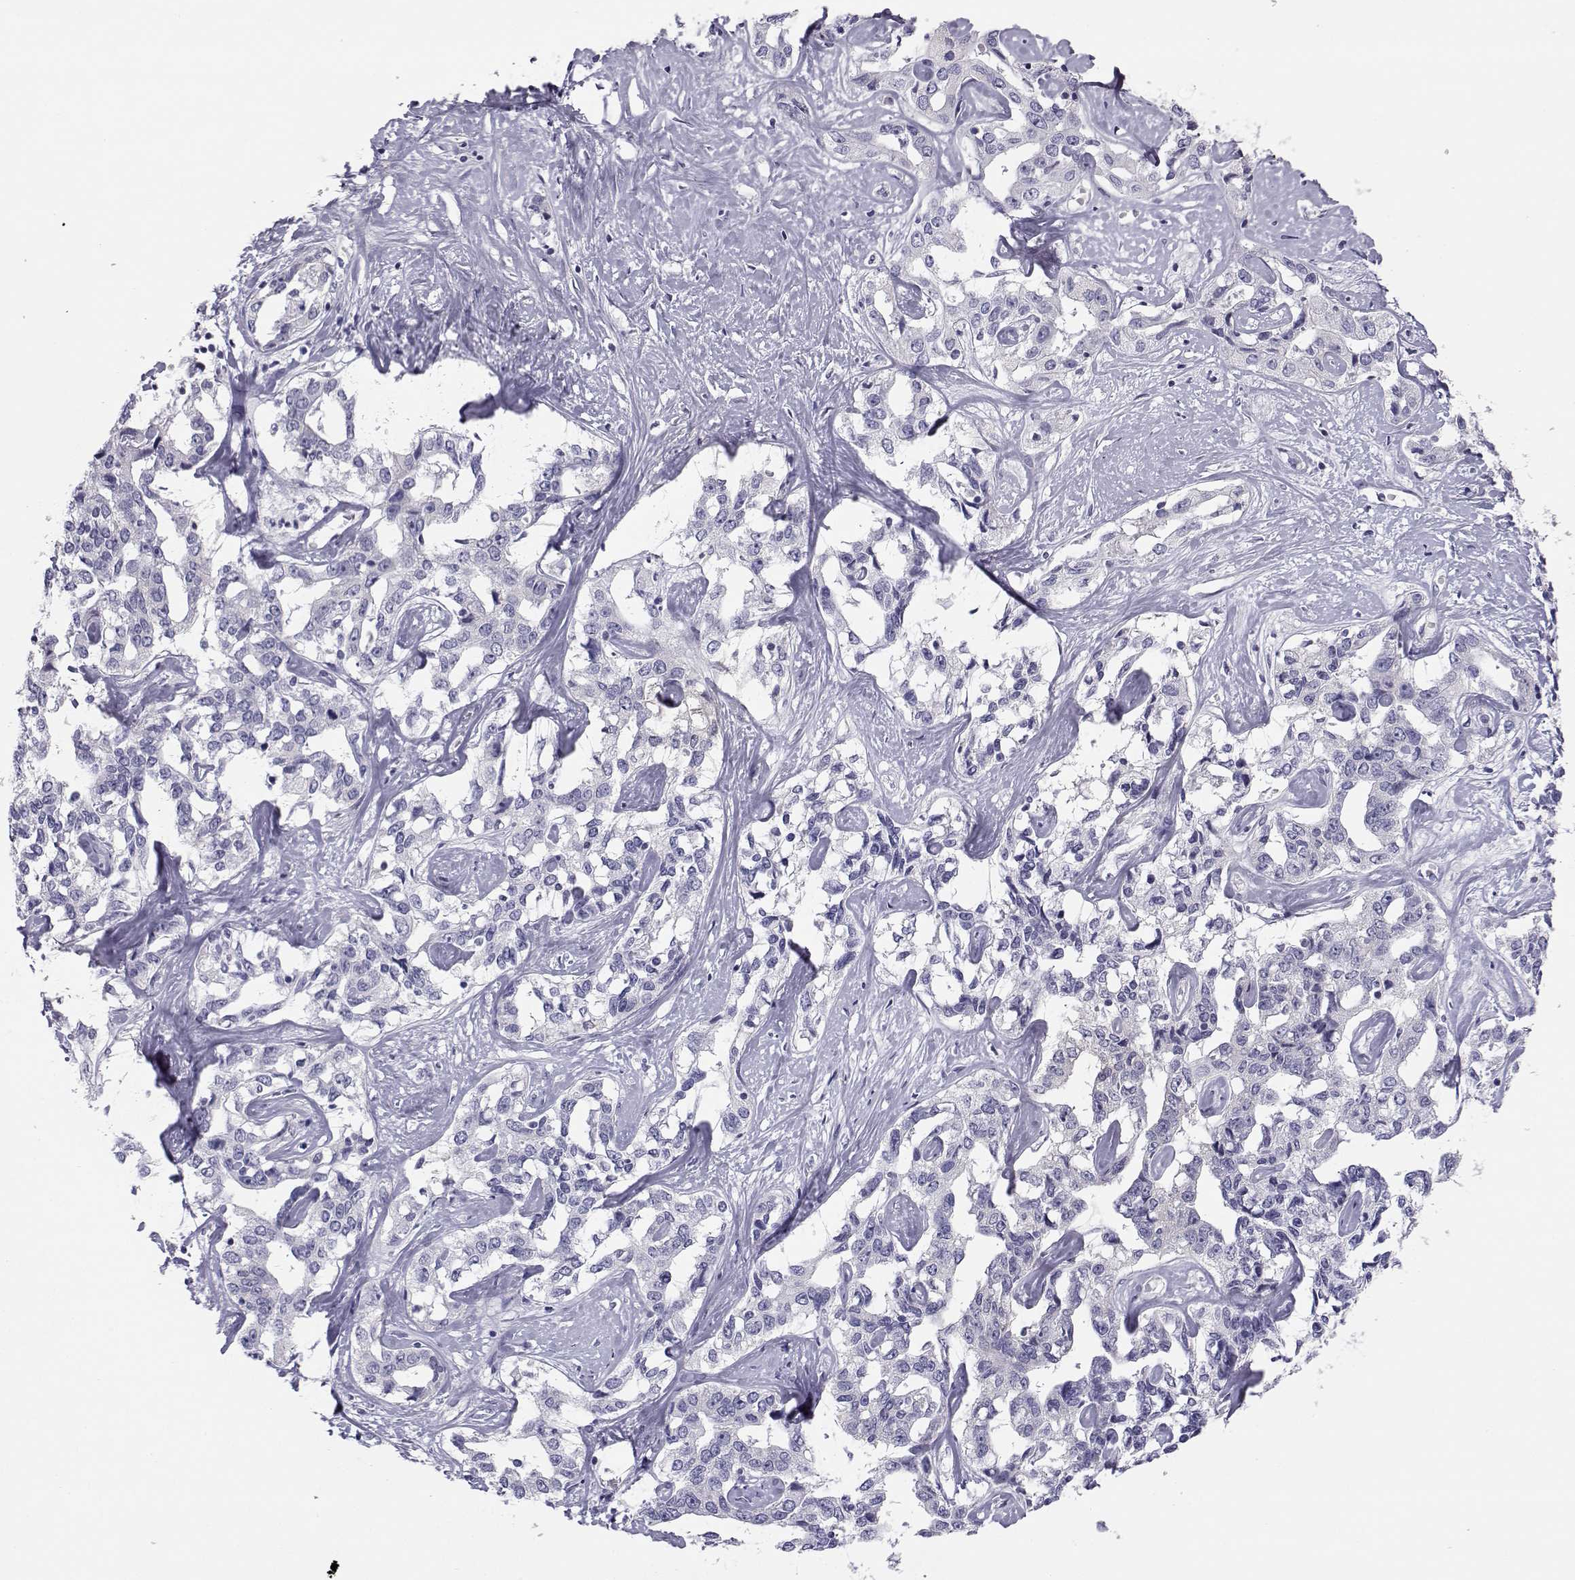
{"staining": {"intensity": "negative", "quantity": "none", "location": "none"}, "tissue": "liver cancer", "cell_type": "Tumor cells", "image_type": "cancer", "snomed": [{"axis": "morphology", "description": "Cholangiocarcinoma"}, {"axis": "topography", "description": "Liver"}], "caption": "Immunohistochemistry photomicrograph of cholangiocarcinoma (liver) stained for a protein (brown), which demonstrates no staining in tumor cells.", "gene": "KCNMB4", "patient": {"sex": "male", "age": 59}}